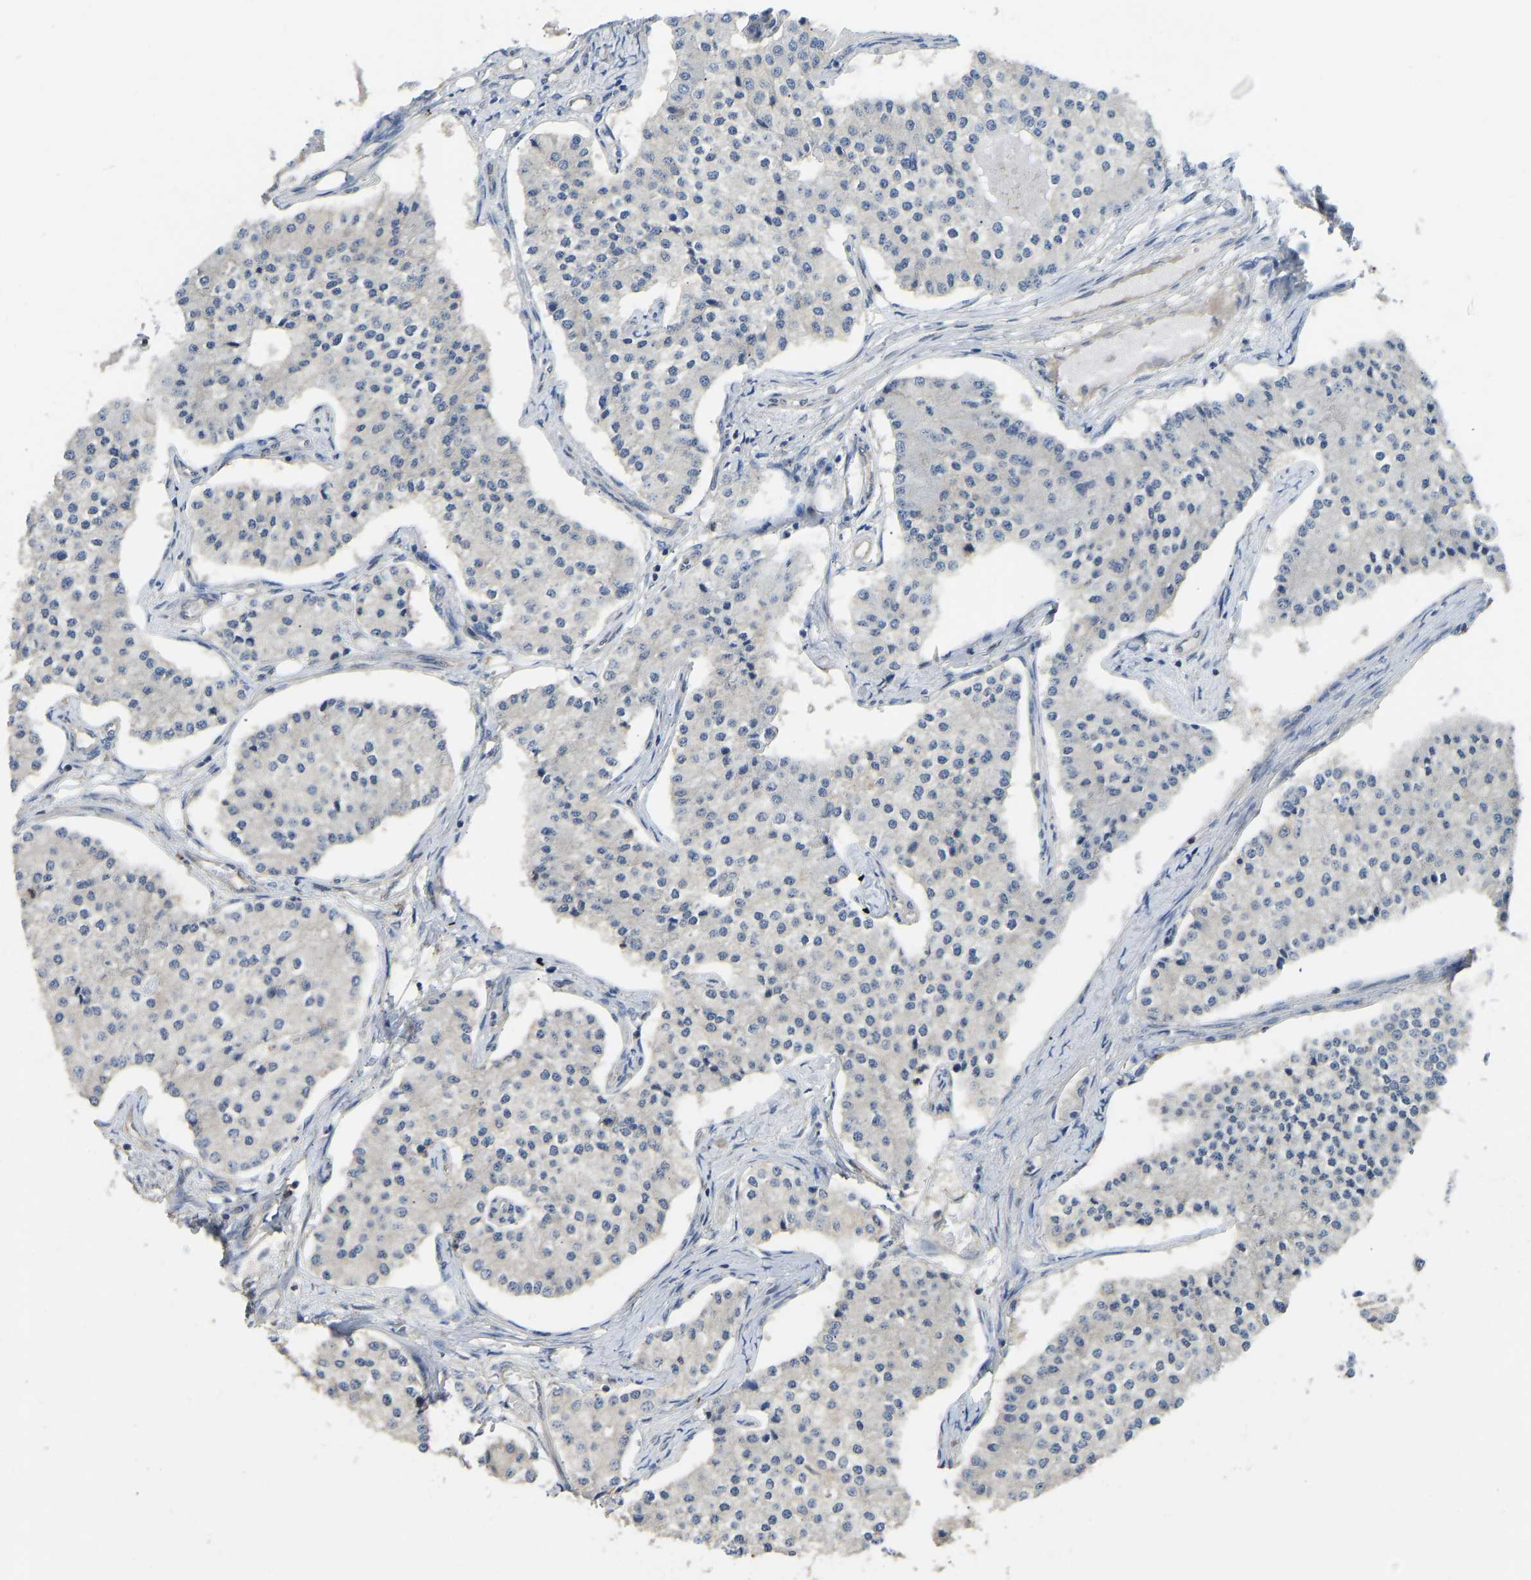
{"staining": {"intensity": "negative", "quantity": "none", "location": "none"}, "tissue": "carcinoid", "cell_type": "Tumor cells", "image_type": "cancer", "snomed": [{"axis": "morphology", "description": "Carcinoid, malignant, NOS"}, {"axis": "topography", "description": "Colon"}], "caption": "An image of human carcinoid (malignant) is negative for staining in tumor cells.", "gene": "NDRG3", "patient": {"sex": "female", "age": 52}}